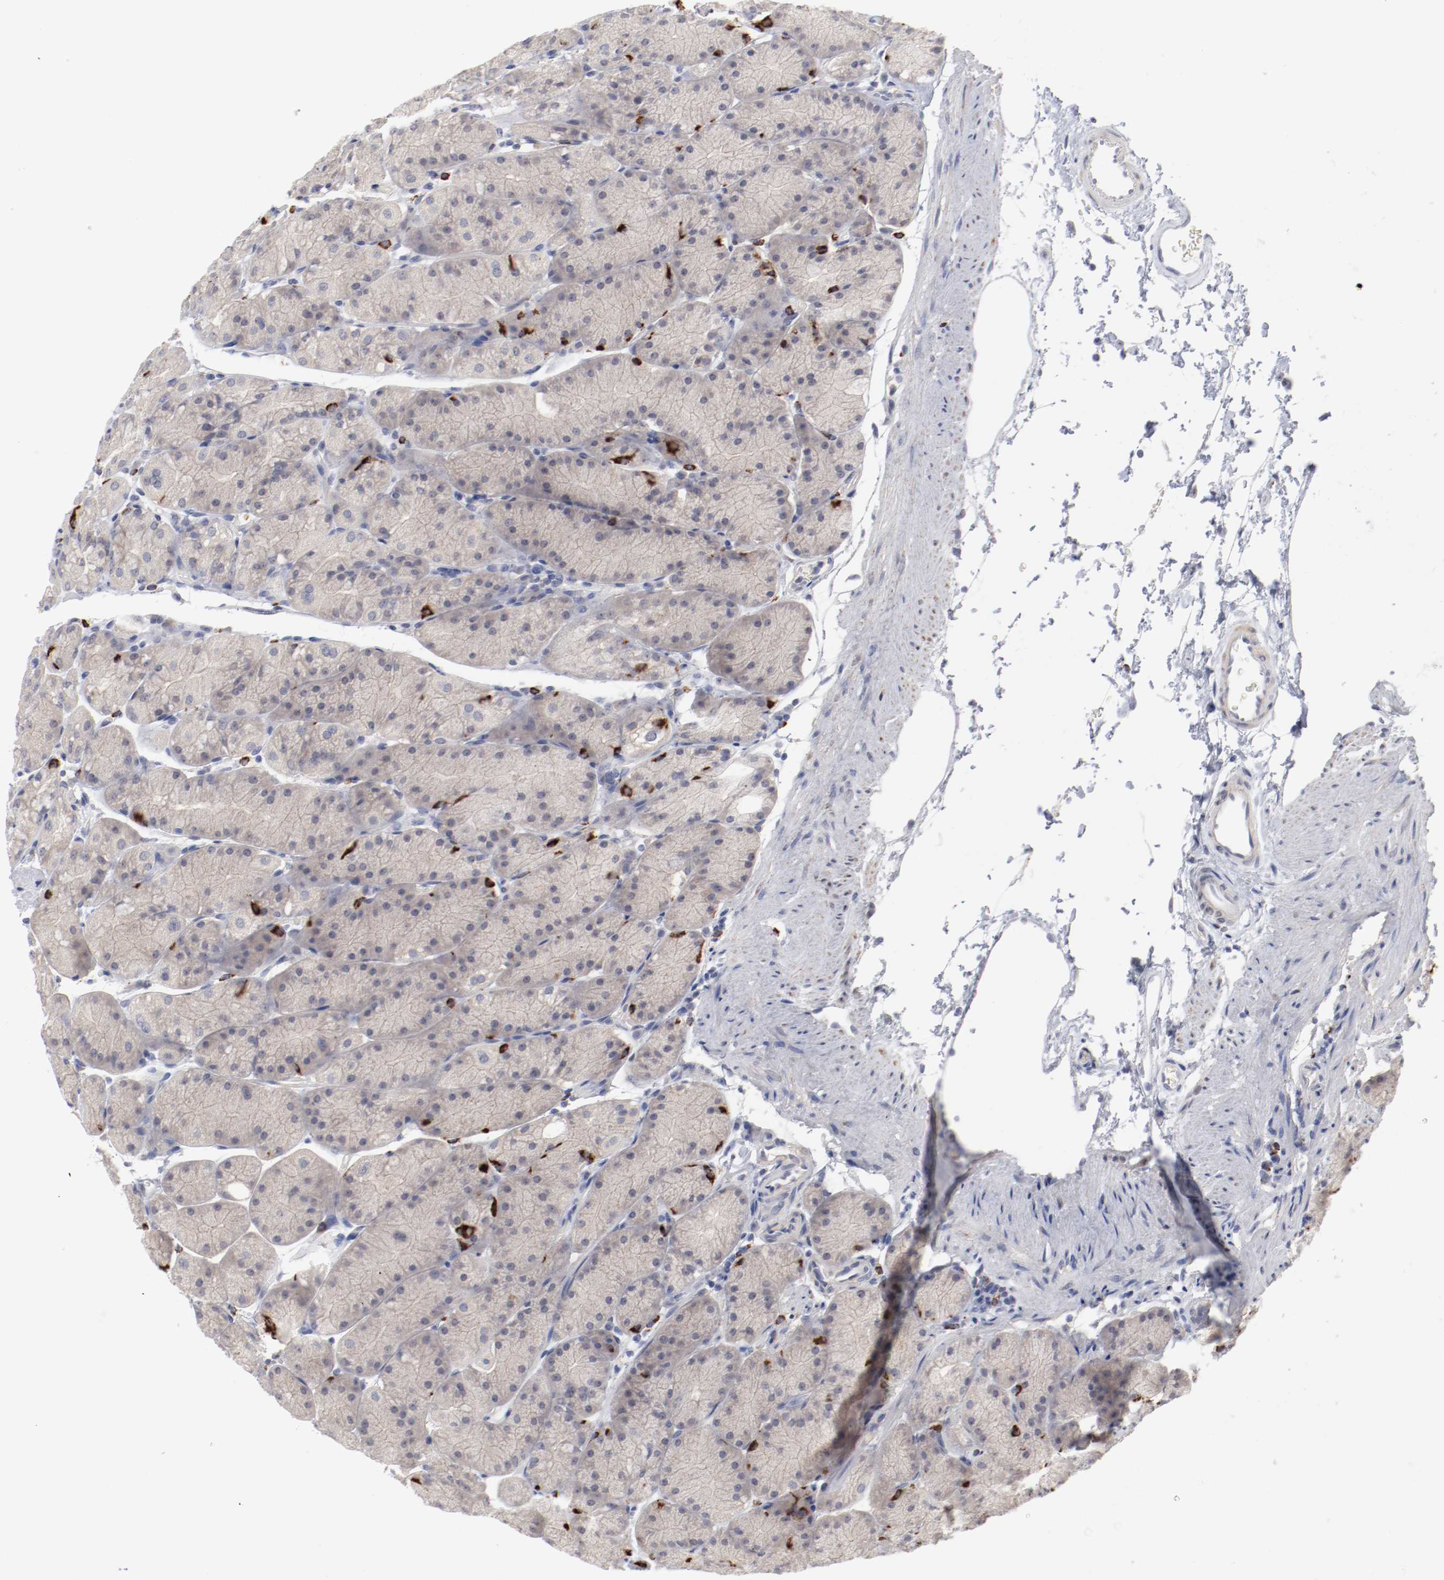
{"staining": {"intensity": "negative", "quantity": "none", "location": "none"}, "tissue": "stomach", "cell_type": "Glandular cells", "image_type": "normal", "snomed": [{"axis": "morphology", "description": "Normal tissue, NOS"}, {"axis": "topography", "description": "Stomach, upper"}, {"axis": "topography", "description": "Stomach"}], "caption": "The immunohistochemistry image has no significant expression in glandular cells of stomach. (IHC, brightfield microscopy, high magnification).", "gene": "SH3BGR", "patient": {"sex": "male", "age": 76}}